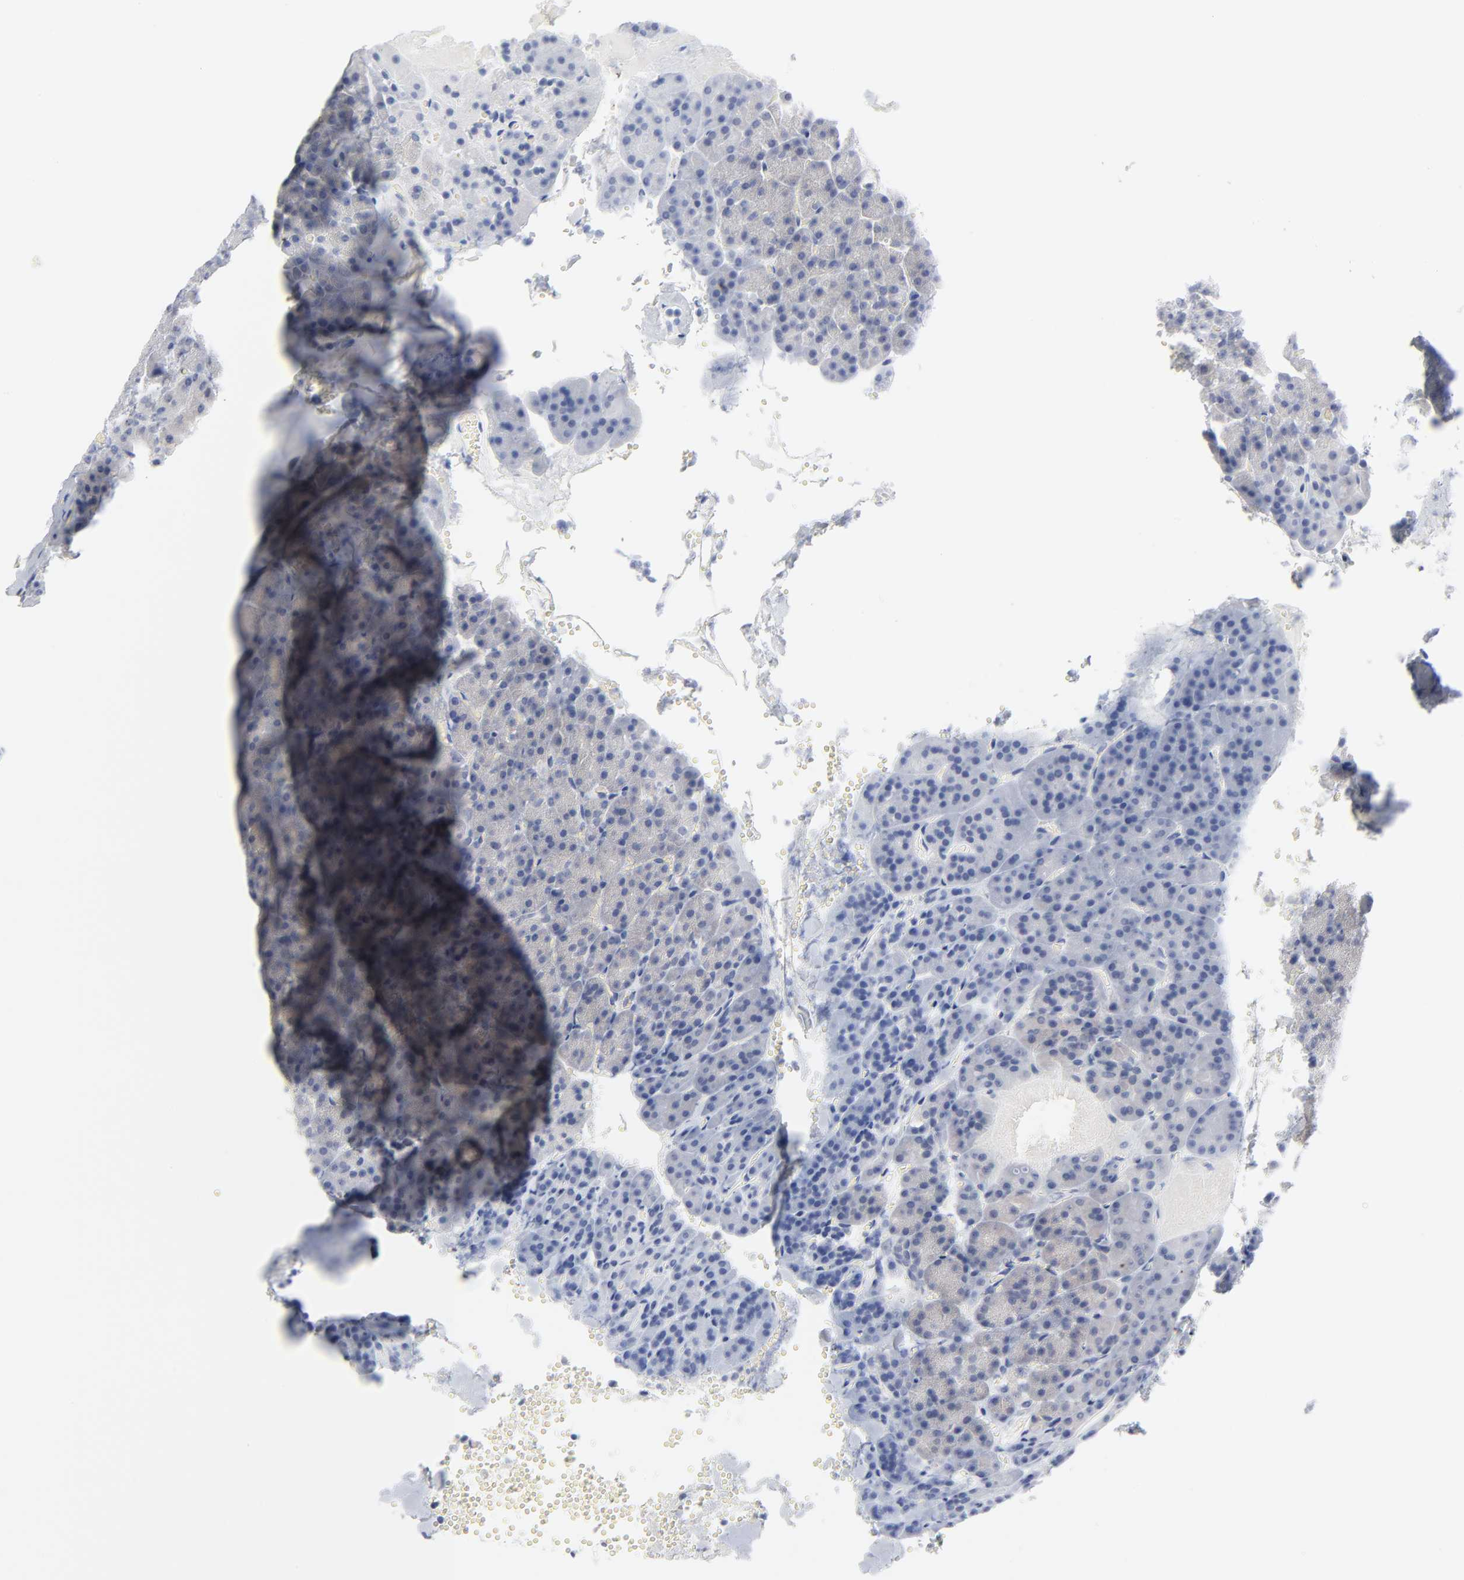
{"staining": {"intensity": "negative", "quantity": "none", "location": "none"}, "tissue": "carcinoid", "cell_type": "Tumor cells", "image_type": "cancer", "snomed": [{"axis": "morphology", "description": "Normal tissue, NOS"}, {"axis": "morphology", "description": "Carcinoid, malignant, NOS"}, {"axis": "topography", "description": "Pancreas"}], "caption": "Immunohistochemistry (IHC) of carcinoid exhibits no staining in tumor cells.", "gene": "CLEC4G", "patient": {"sex": "female", "age": 35}}